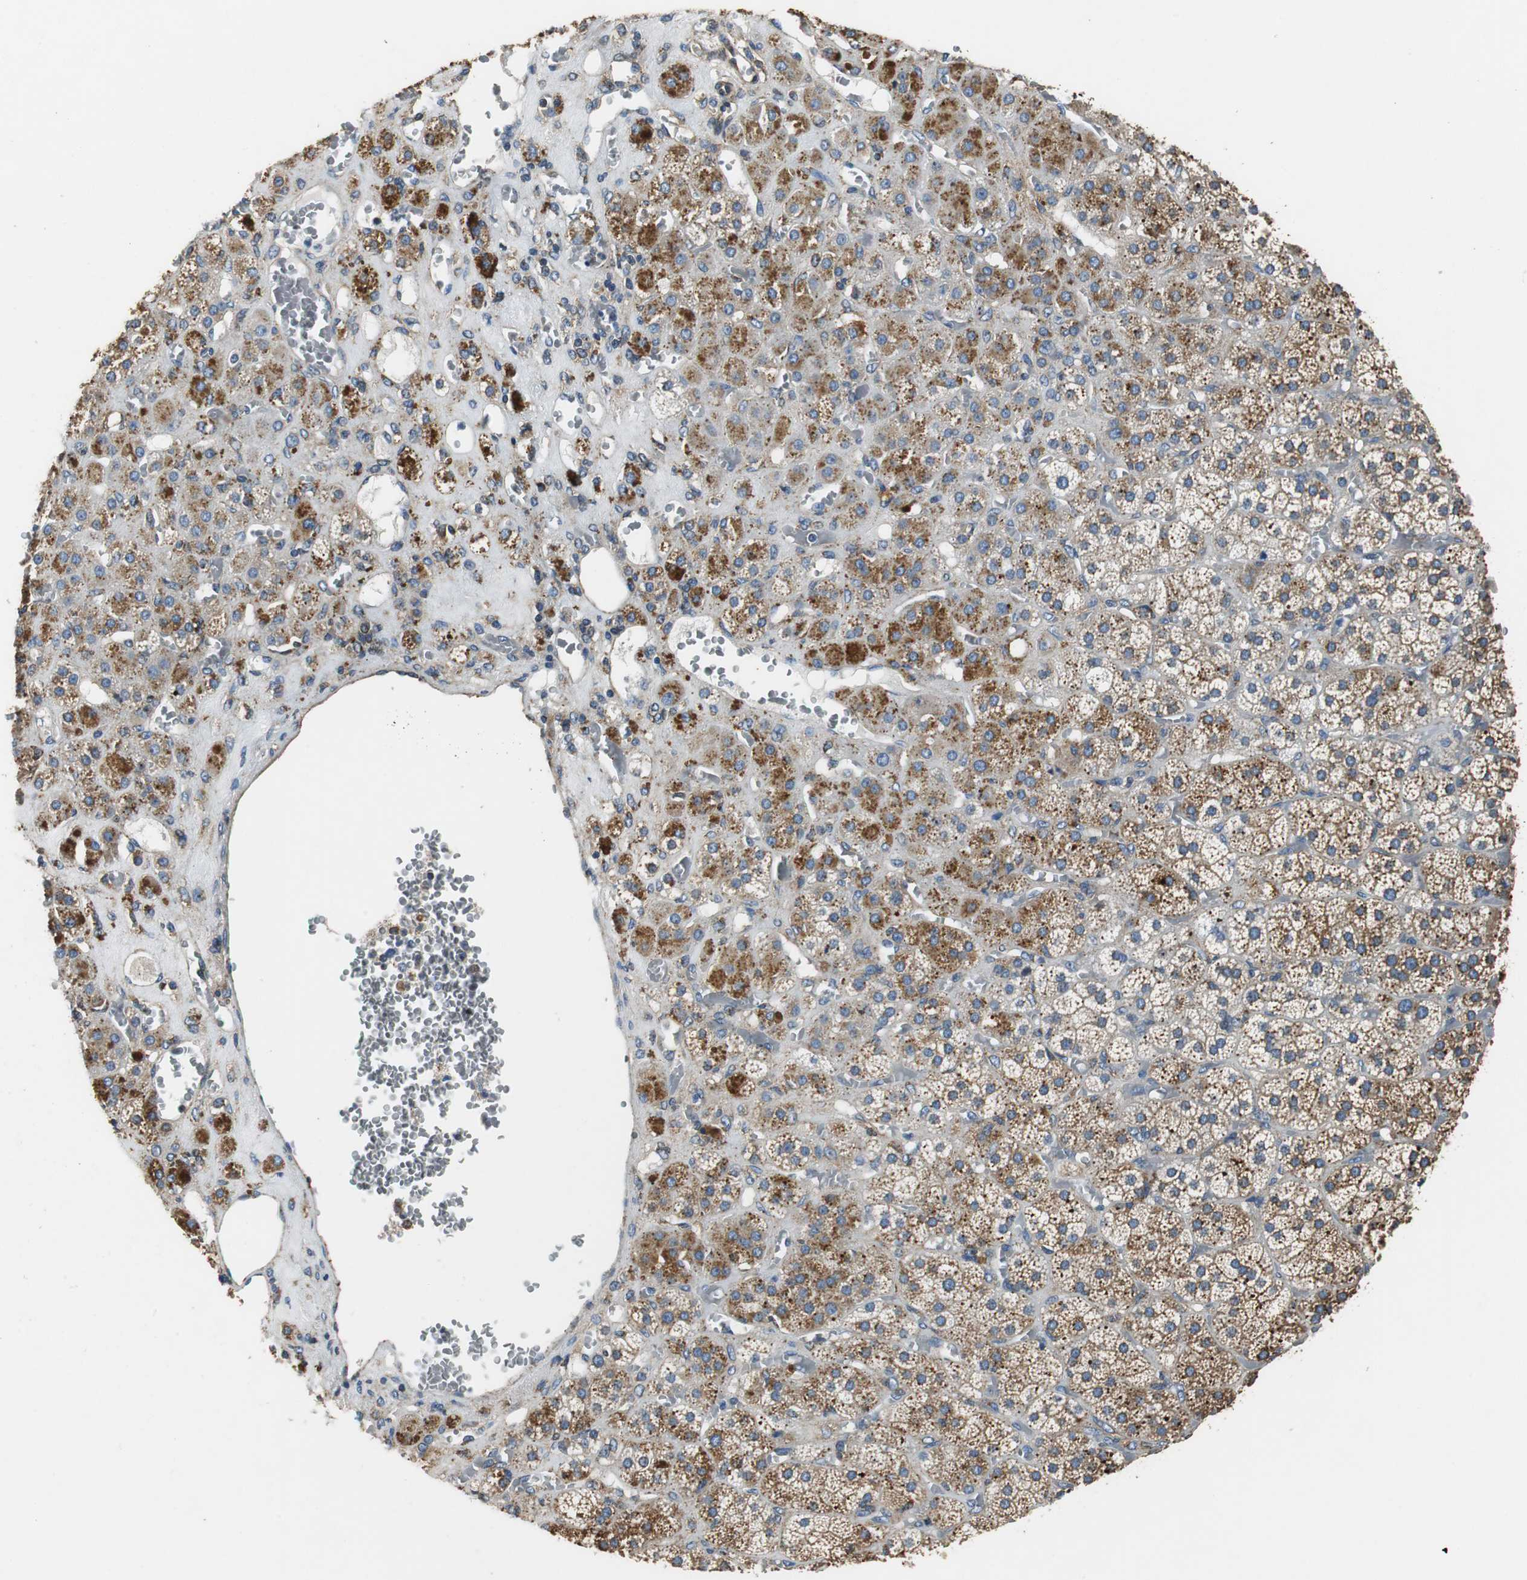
{"staining": {"intensity": "strong", "quantity": ">75%", "location": "cytoplasmic/membranous"}, "tissue": "adrenal gland", "cell_type": "Glandular cells", "image_type": "normal", "snomed": [{"axis": "morphology", "description": "Normal tissue, NOS"}, {"axis": "topography", "description": "Adrenal gland"}], "caption": "Glandular cells show high levels of strong cytoplasmic/membranous positivity in approximately >75% of cells in normal adrenal gland.", "gene": "GSTK1", "patient": {"sex": "female", "age": 71}}